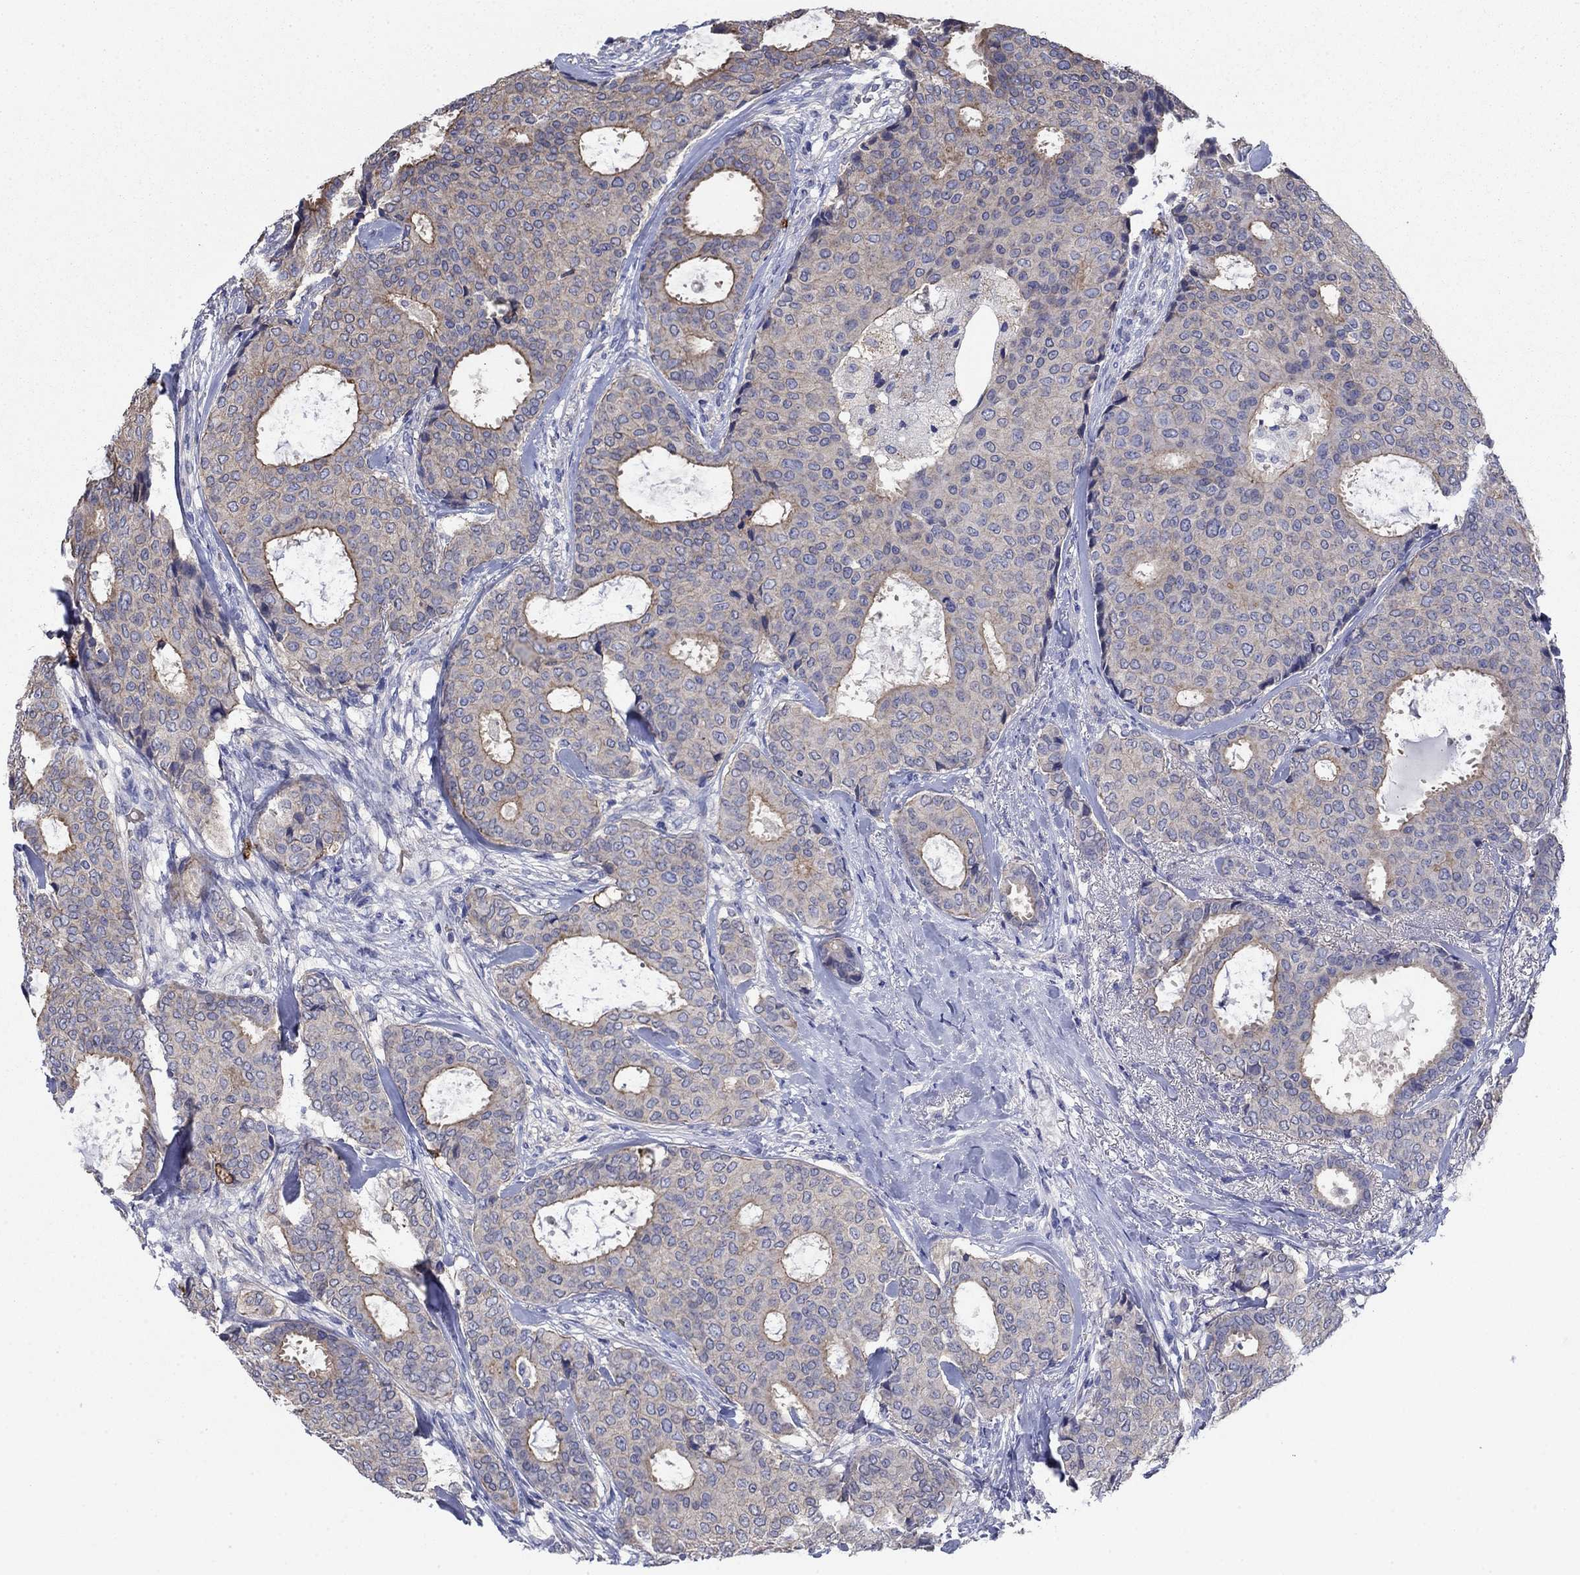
{"staining": {"intensity": "moderate", "quantity": "<25%", "location": "cytoplasmic/membranous"}, "tissue": "breast cancer", "cell_type": "Tumor cells", "image_type": "cancer", "snomed": [{"axis": "morphology", "description": "Duct carcinoma"}, {"axis": "topography", "description": "Breast"}], "caption": "A brown stain labels moderate cytoplasmic/membranous positivity of a protein in human invasive ductal carcinoma (breast) tumor cells. (brown staining indicates protein expression, while blue staining denotes nuclei).", "gene": "FLNC", "patient": {"sex": "female", "age": 75}}